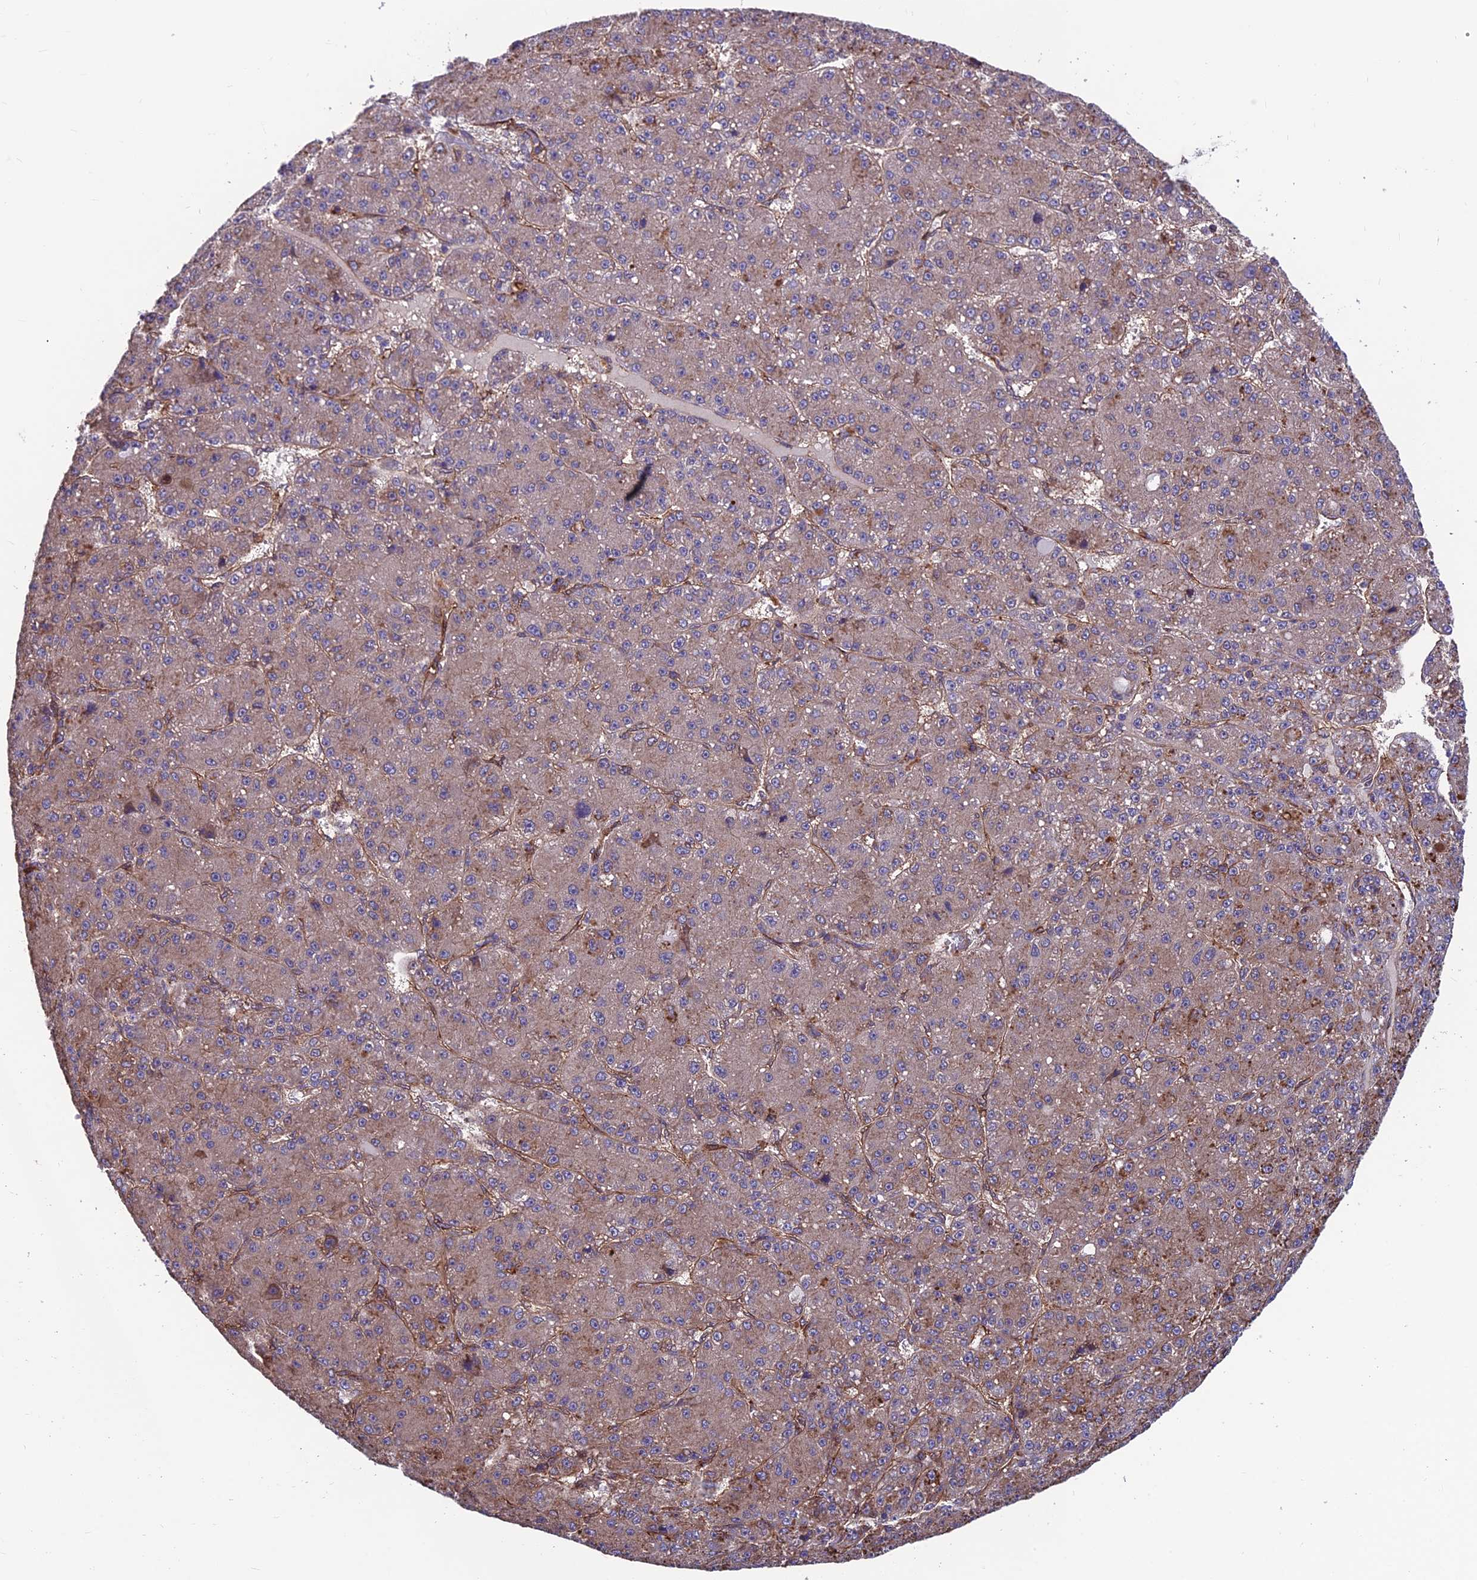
{"staining": {"intensity": "weak", "quantity": "25%-75%", "location": "cytoplasmic/membranous"}, "tissue": "liver cancer", "cell_type": "Tumor cells", "image_type": "cancer", "snomed": [{"axis": "morphology", "description": "Carcinoma, Hepatocellular, NOS"}, {"axis": "topography", "description": "Liver"}], "caption": "Hepatocellular carcinoma (liver) stained with immunohistochemistry displays weak cytoplasmic/membranous expression in about 25%-75% of tumor cells. (Brightfield microscopy of DAB IHC at high magnification).", "gene": "RTN4RL1", "patient": {"sex": "male", "age": 67}}